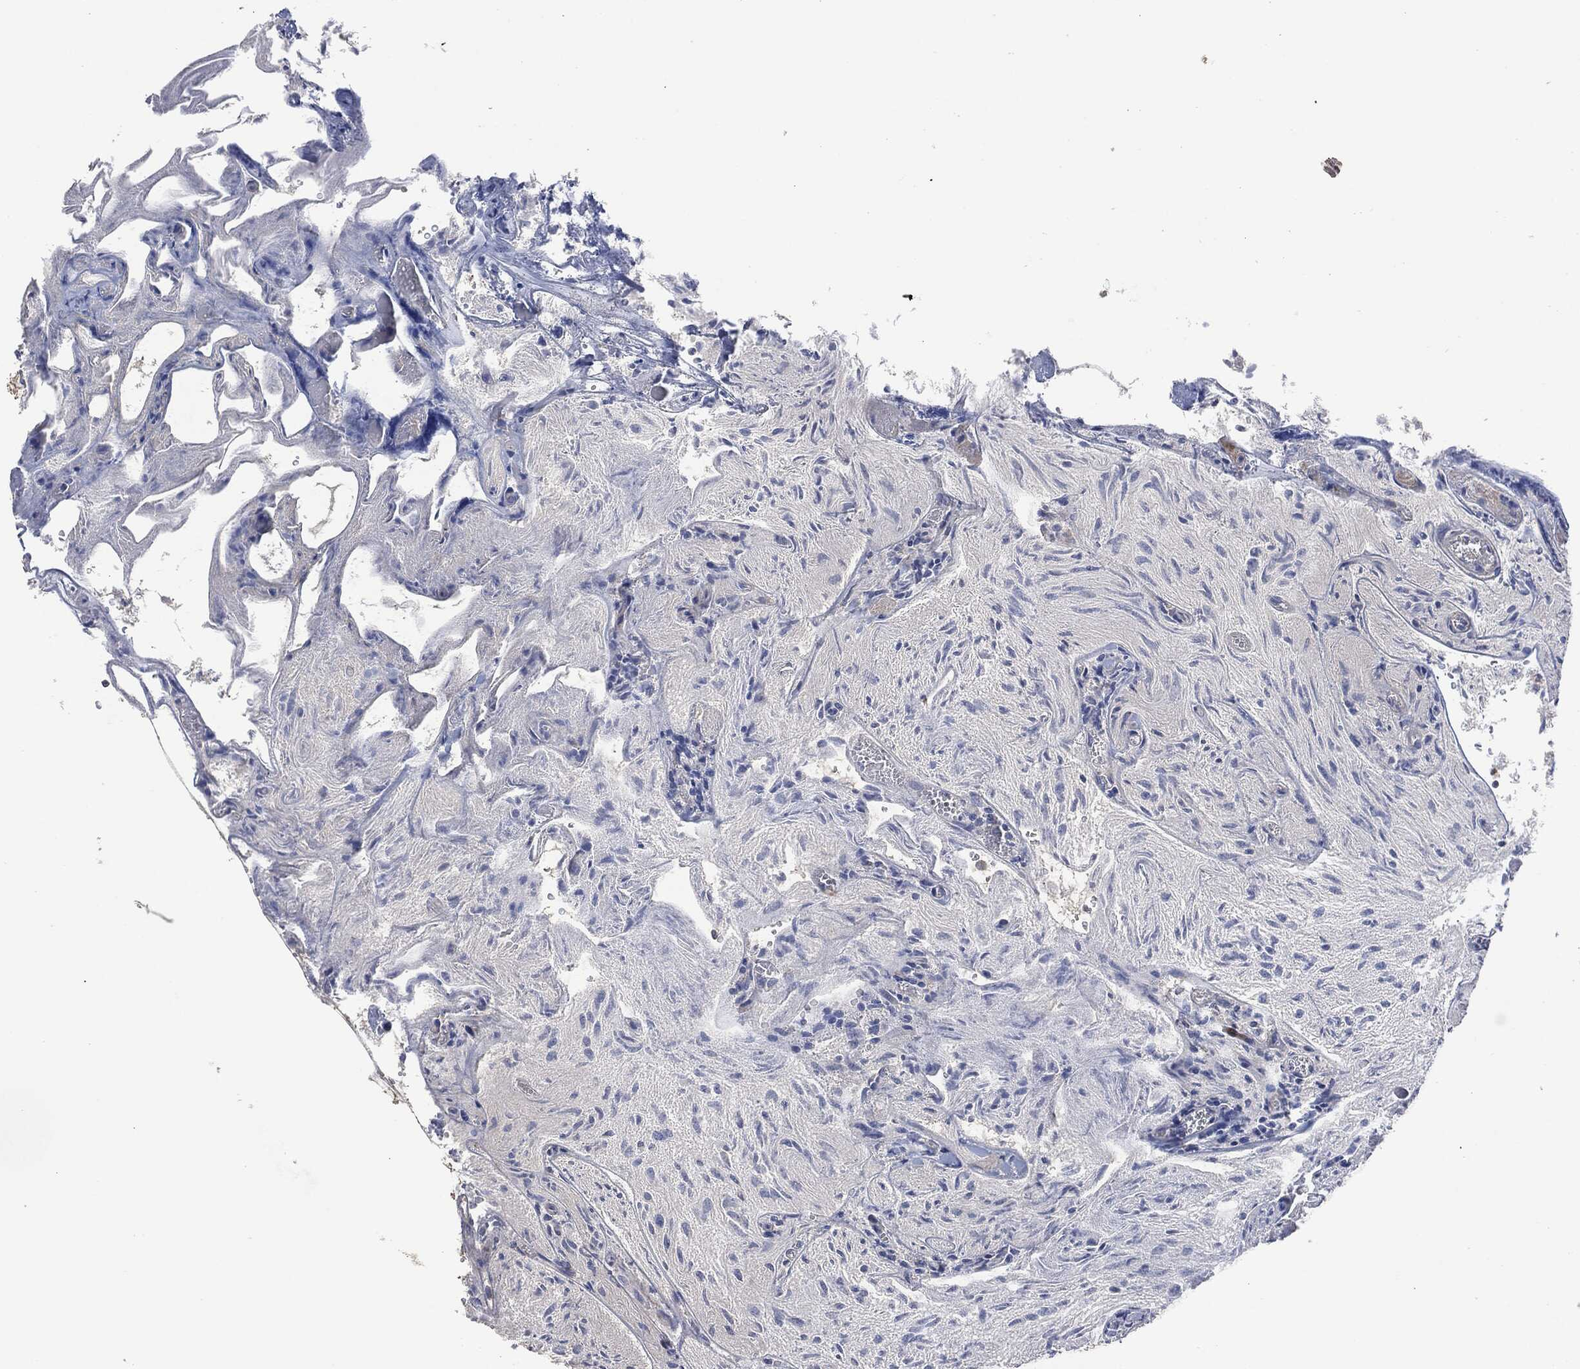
{"staining": {"intensity": "negative", "quantity": "none", "location": "none"}, "tissue": "glioma", "cell_type": "Tumor cells", "image_type": "cancer", "snomed": [{"axis": "morphology", "description": "Glioma, malignant, Low grade"}, {"axis": "topography", "description": "Brain"}], "caption": "Tumor cells are negative for brown protein staining in low-grade glioma (malignant).", "gene": "MSLN", "patient": {"sex": "male", "age": 3}}